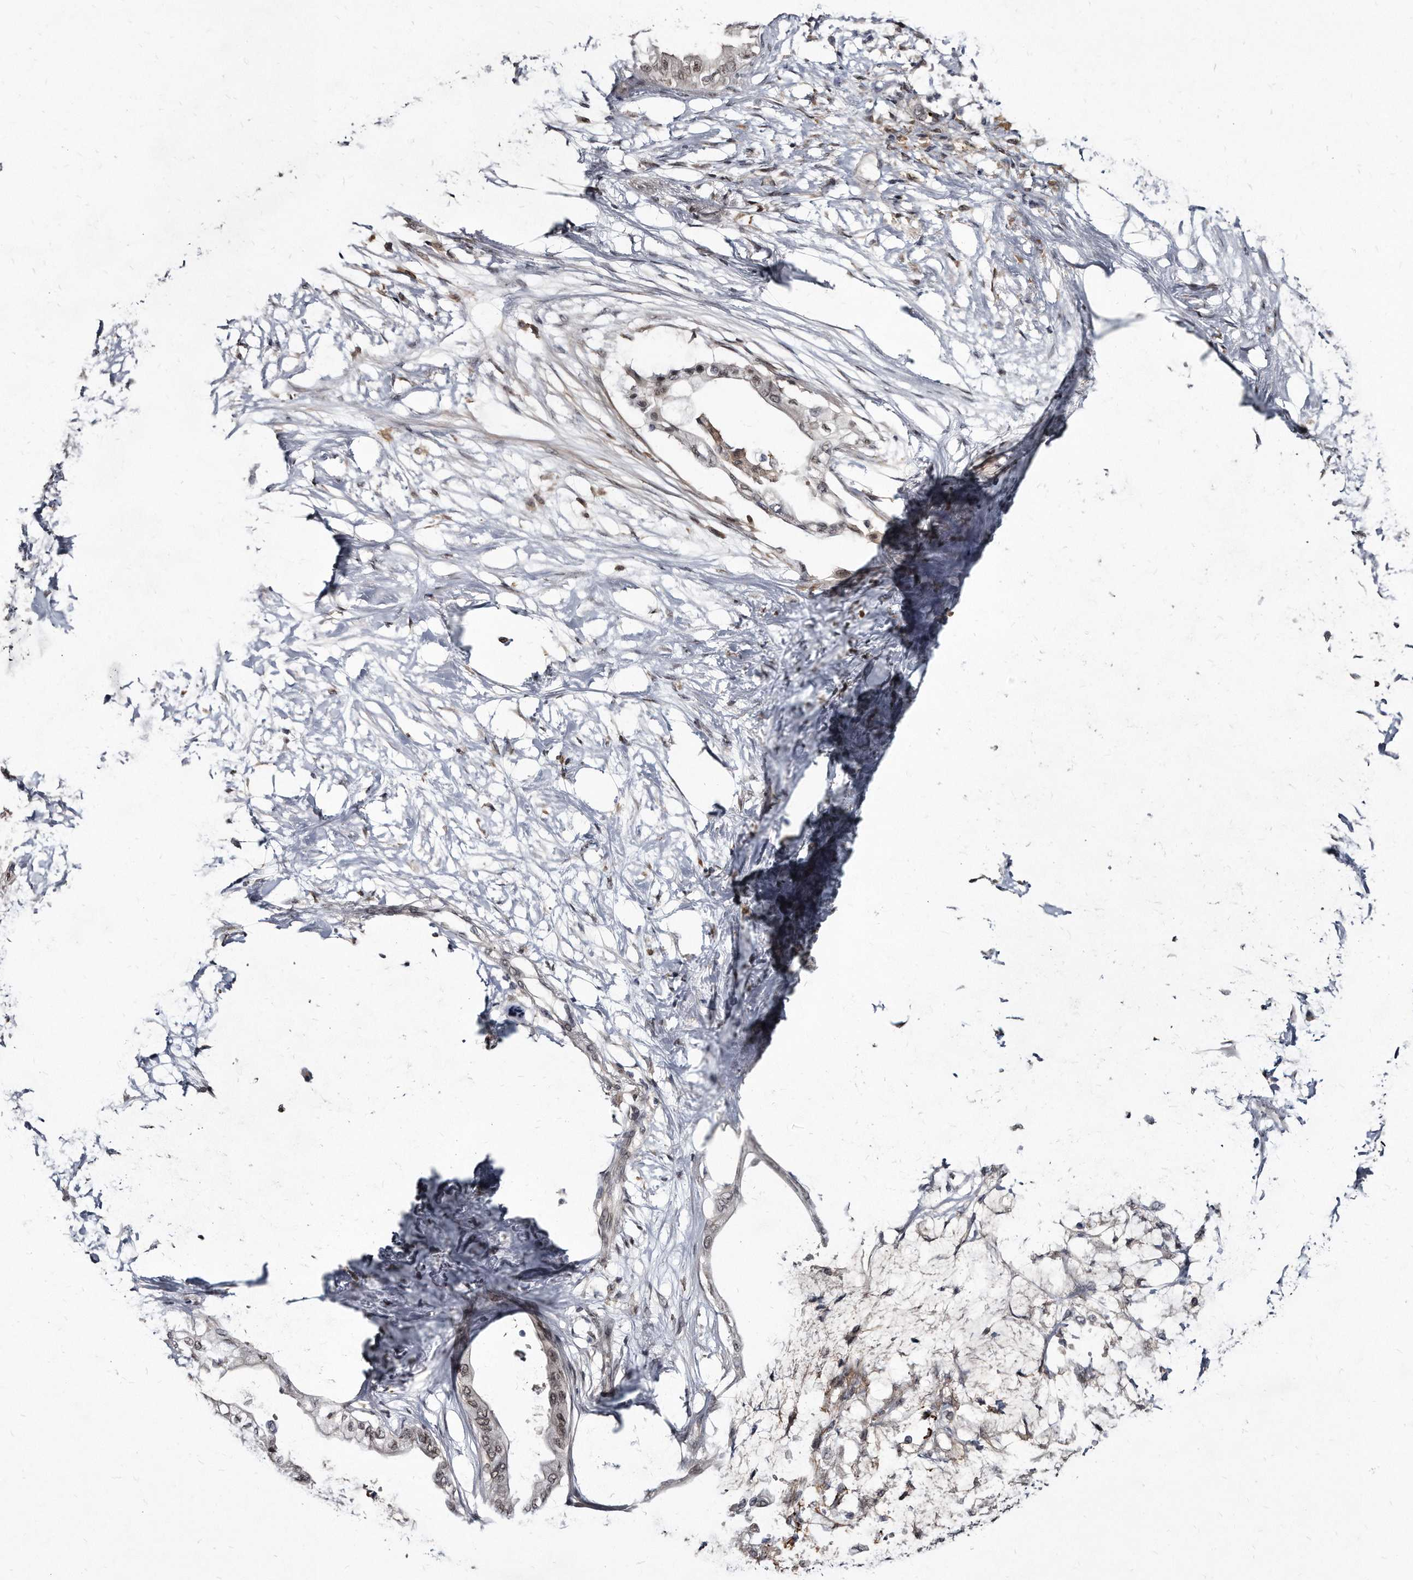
{"staining": {"intensity": "weak", "quantity": "<25%", "location": "nuclear"}, "tissue": "pancreatic cancer", "cell_type": "Tumor cells", "image_type": "cancer", "snomed": [{"axis": "morphology", "description": "Normal tissue, NOS"}, {"axis": "morphology", "description": "Adenocarcinoma, NOS"}, {"axis": "topography", "description": "Pancreas"}, {"axis": "topography", "description": "Duodenum"}], "caption": "Pancreatic adenocarcinoma was stained to show a protein in brown. There is no significant expression in tumor cells.", "gene": "KLHDC3", "patient": {"sex": "female", "age": 60}}